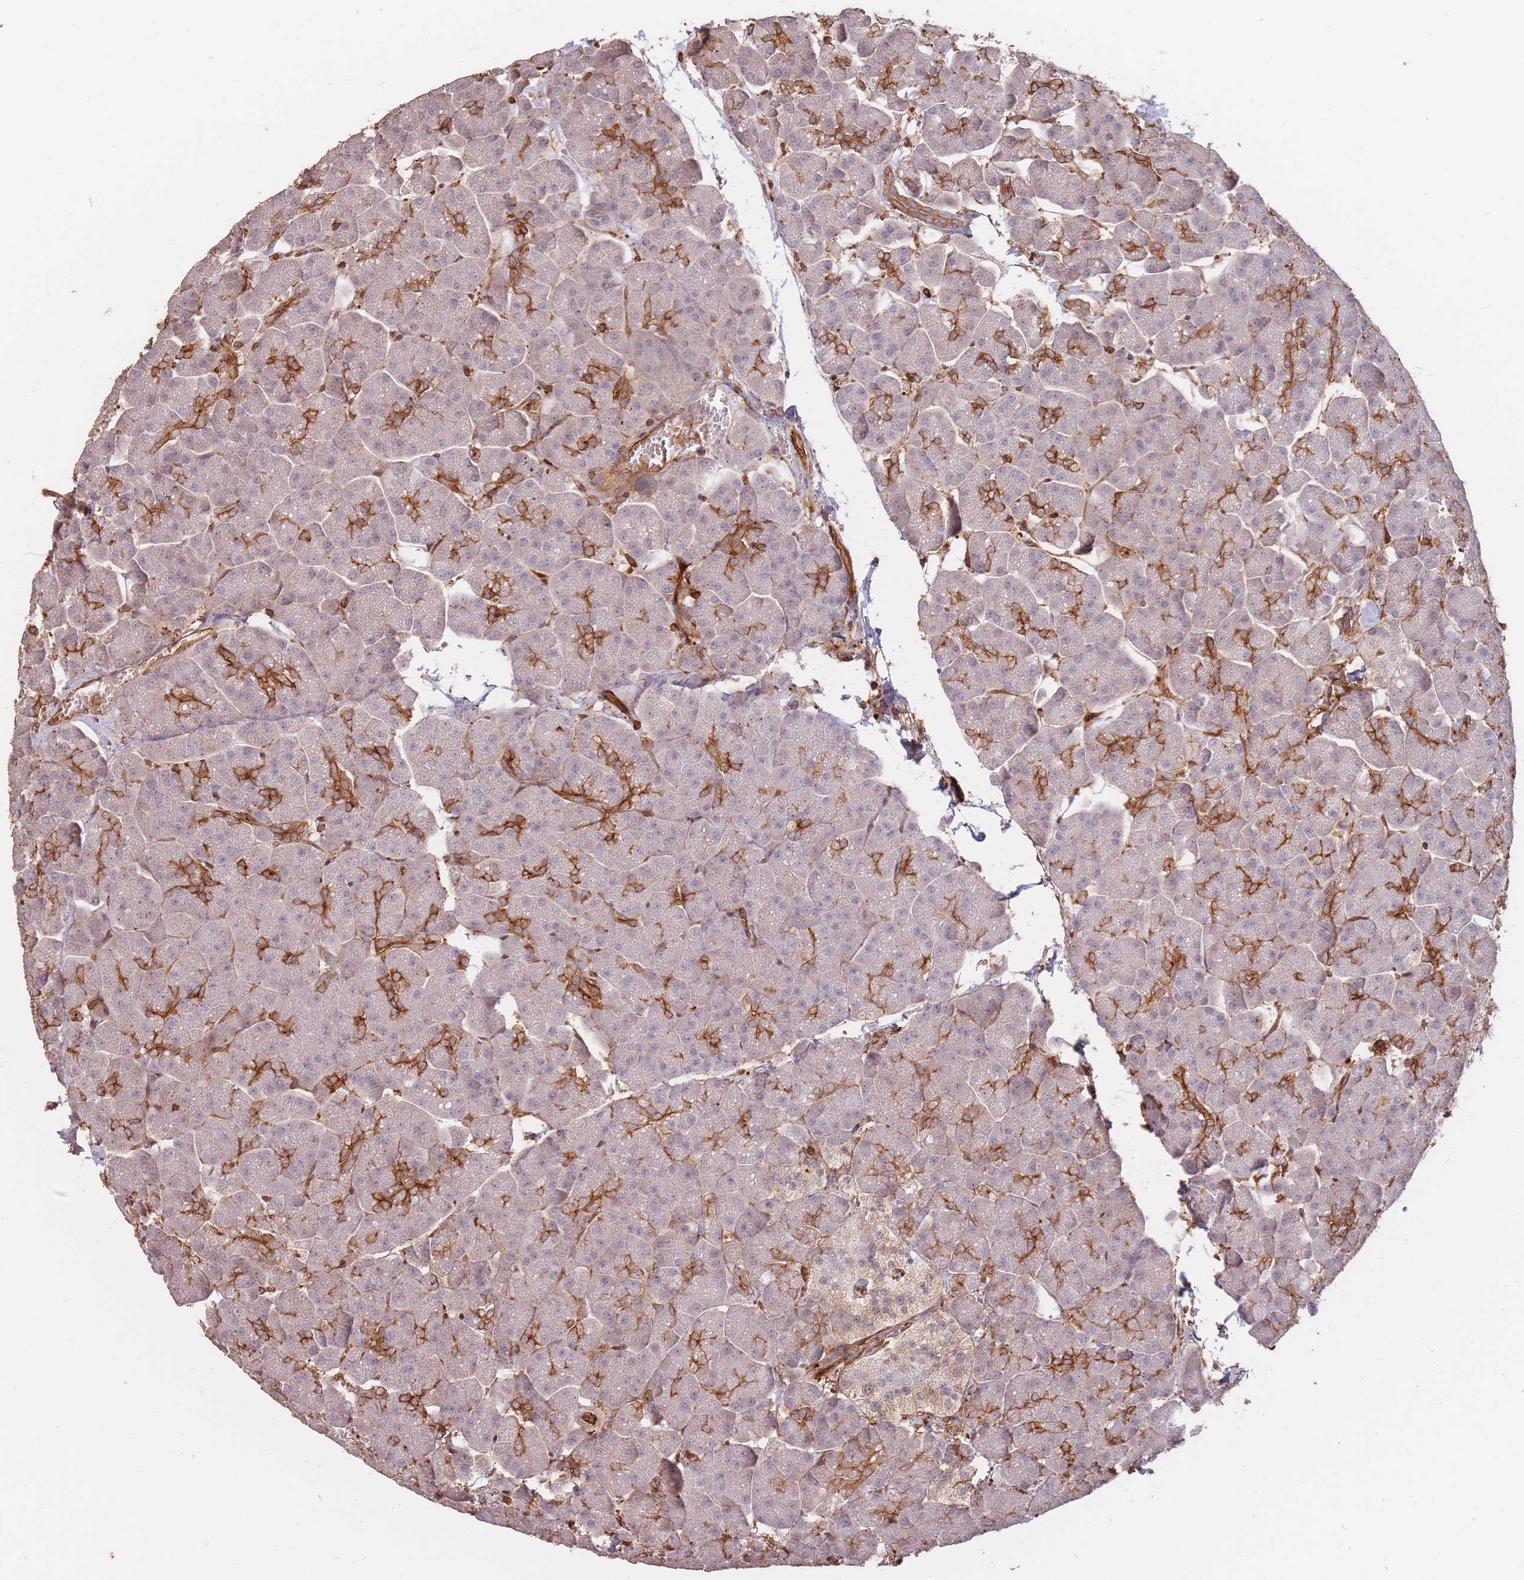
{"staining": {"intensity": "strong", "quantity": "25%-75%", "location": "cytoplasmic/membranous"}, "tissue": "pancreas", "cell_type": "Exocrine glandular cells", "image_type": "normal", "snomed": [{"axis": "morphology", "description": "Normal tissue, NOS"}, {"axis": "topography", "description": "Pancreas"}, {"axis": "topography", "description": "Peripheral nerve tissue"}], "caption": "Immunohistochemistry of unremarkable pancreas exhibits high levels of strong cytoplasmic/membranous staining in approximately 25%-75% of exocrine glandular cells.", "gene": "PLS3", "patient": {"sex": "male", "age": 54}}